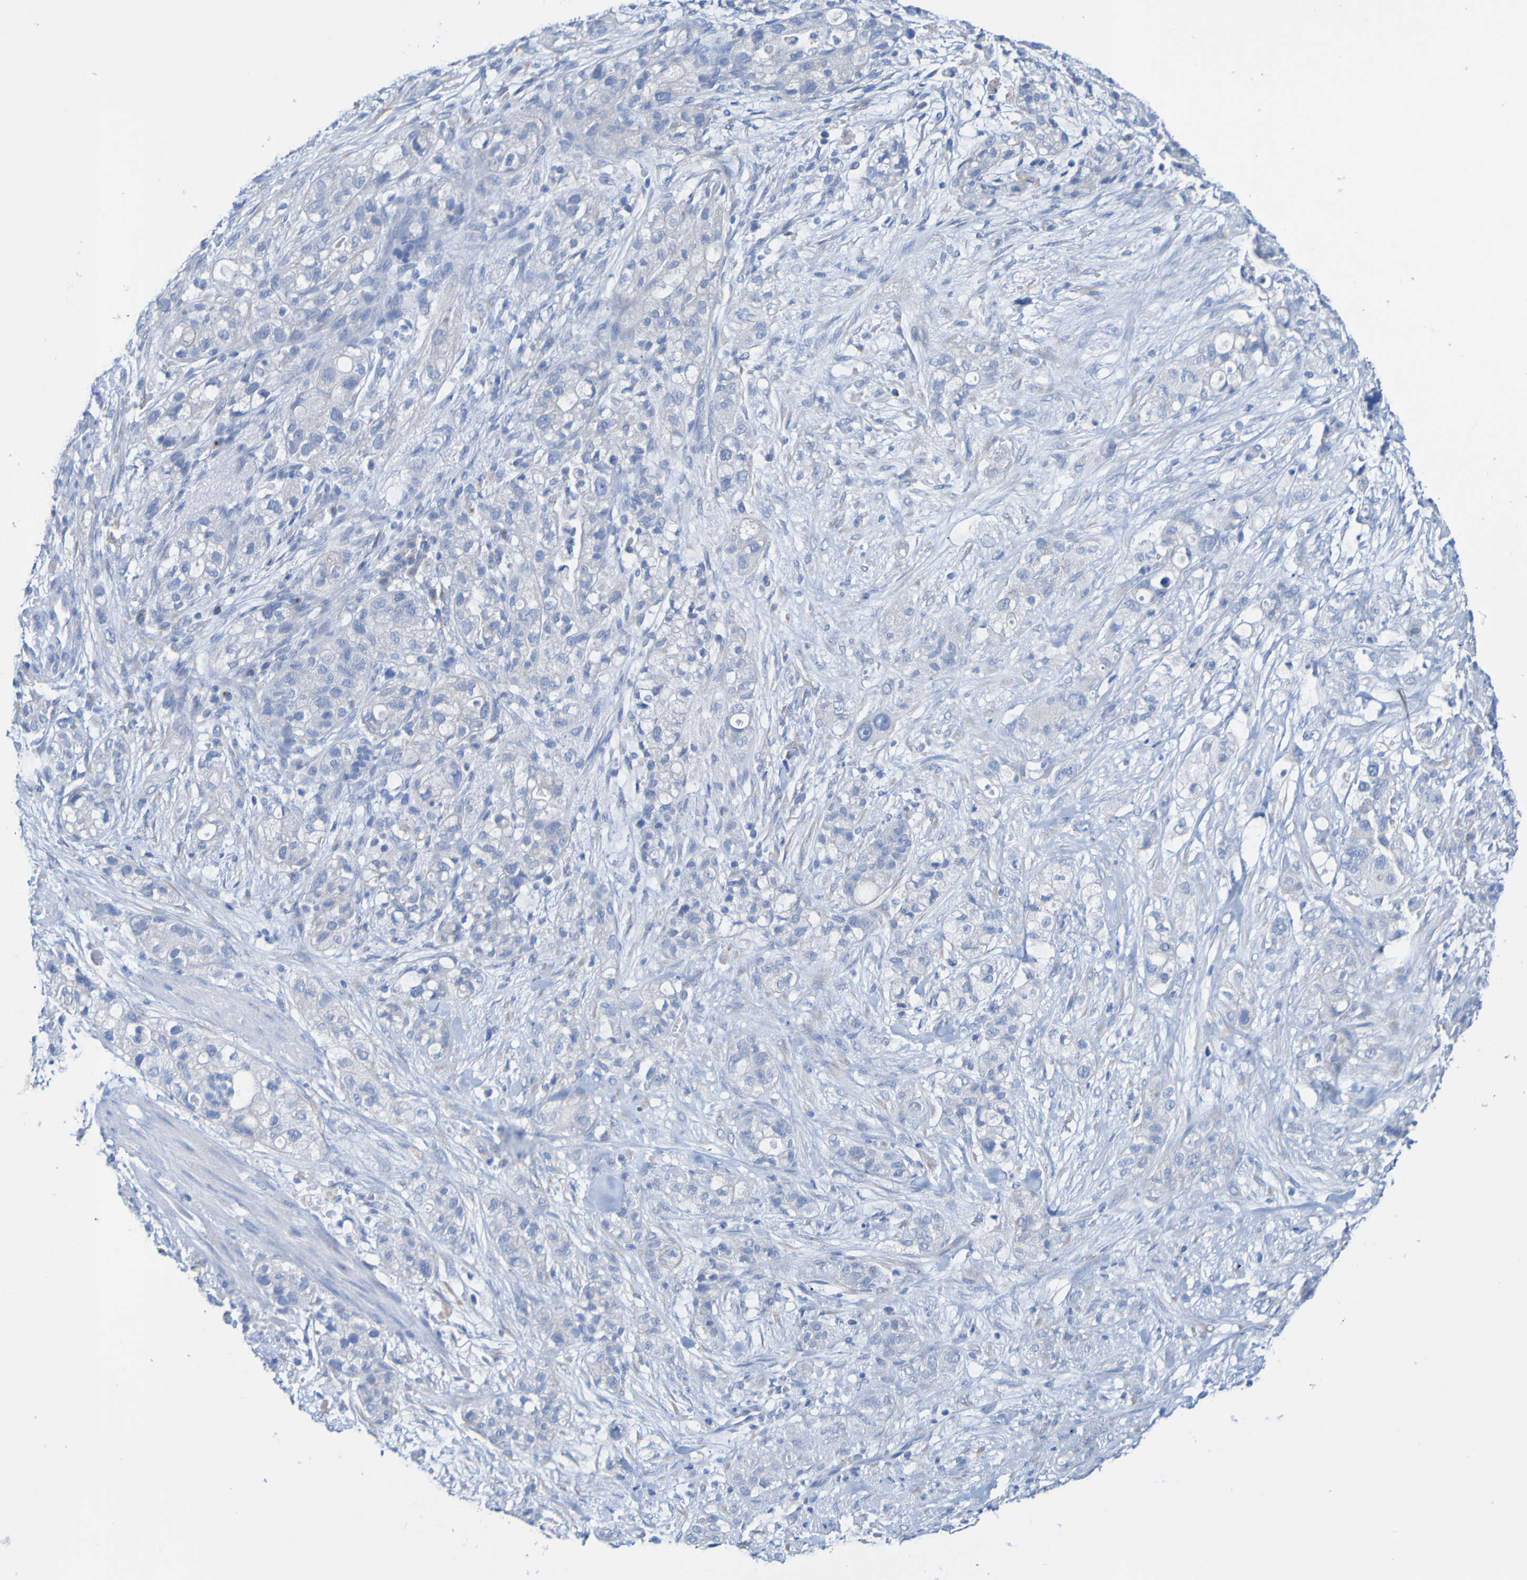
{"staining": {"intensity": "negative", "quantity": "none", "location": "none"}, "tissue": "pancreatic cancer", "cell_type": "Tumor cells", "image_type": "cancer", "snomed": [{"axis": "morphology", "description": "Adenocarcinoma, NOS"}, {"axis": "topography", "description": "Pancreas"}], "caption": "An IHC image of pancreatic cancer (adenocarcinoma) is shown. There is no staining in tumor cells of pancreatic cancer (adenocarcinoma).", "gene": "ACMSD", "patient": {"sex": "female", "age": 78}}